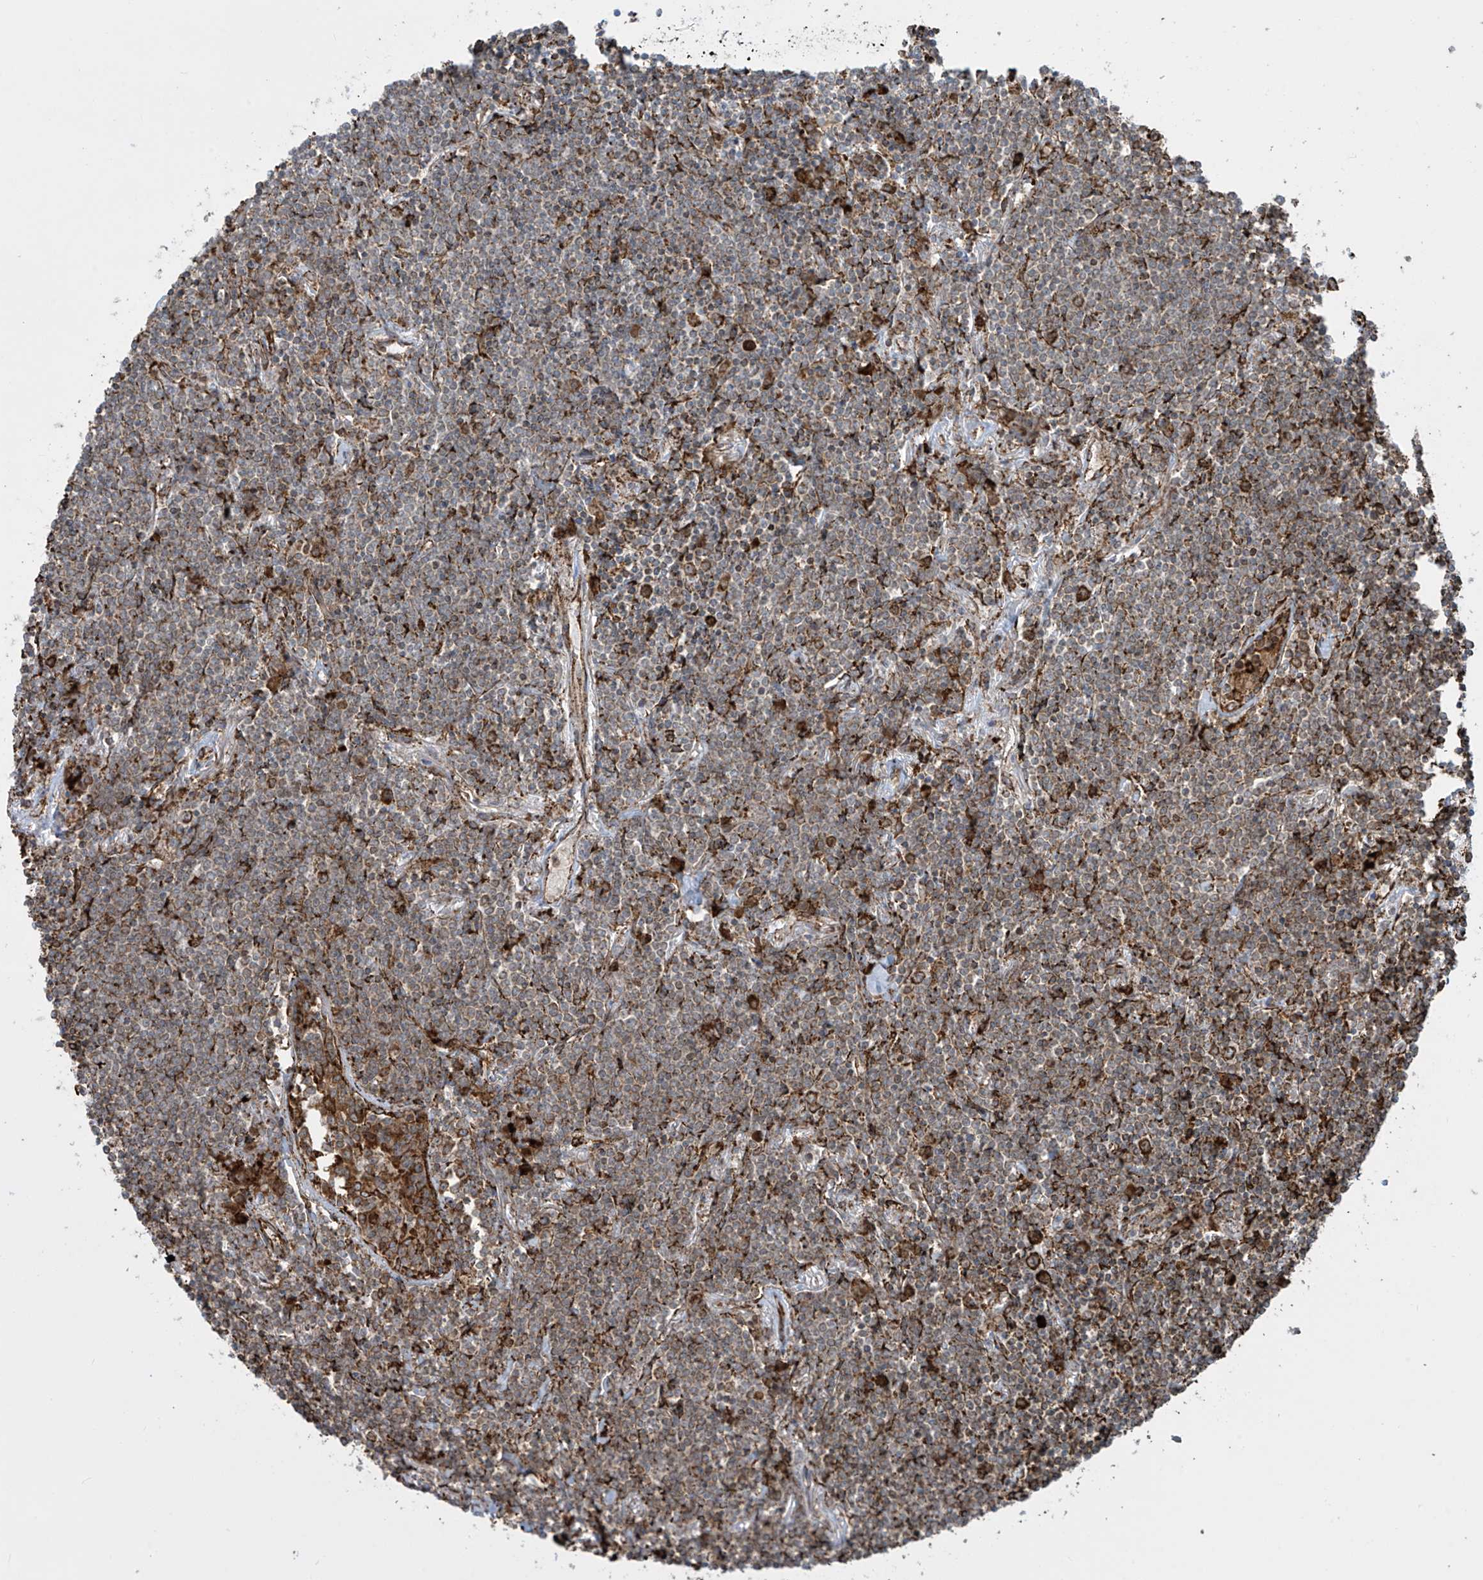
{"staining": {"intensity": "weak", "quantity": ">75%", "location": "cytoplasmic/membranous"}, "tissue": "lymphoma", "cell_type": "Tumor cells", "image_type": "cancer", "snomed": [{"axis": "morphology", "description": "Malignant lymphoma, non-Hodgkin's type, Low grade"}, {"axis": "topography", "description": "Lung"}], "caption": "Lymphoma stained for a protein (brown) displays weak cytoplasmic/membranous positive positivity in approximately >75% of tumor cells.", "gene": "MX1", "patient": {"sex": "female", "age": 71}}